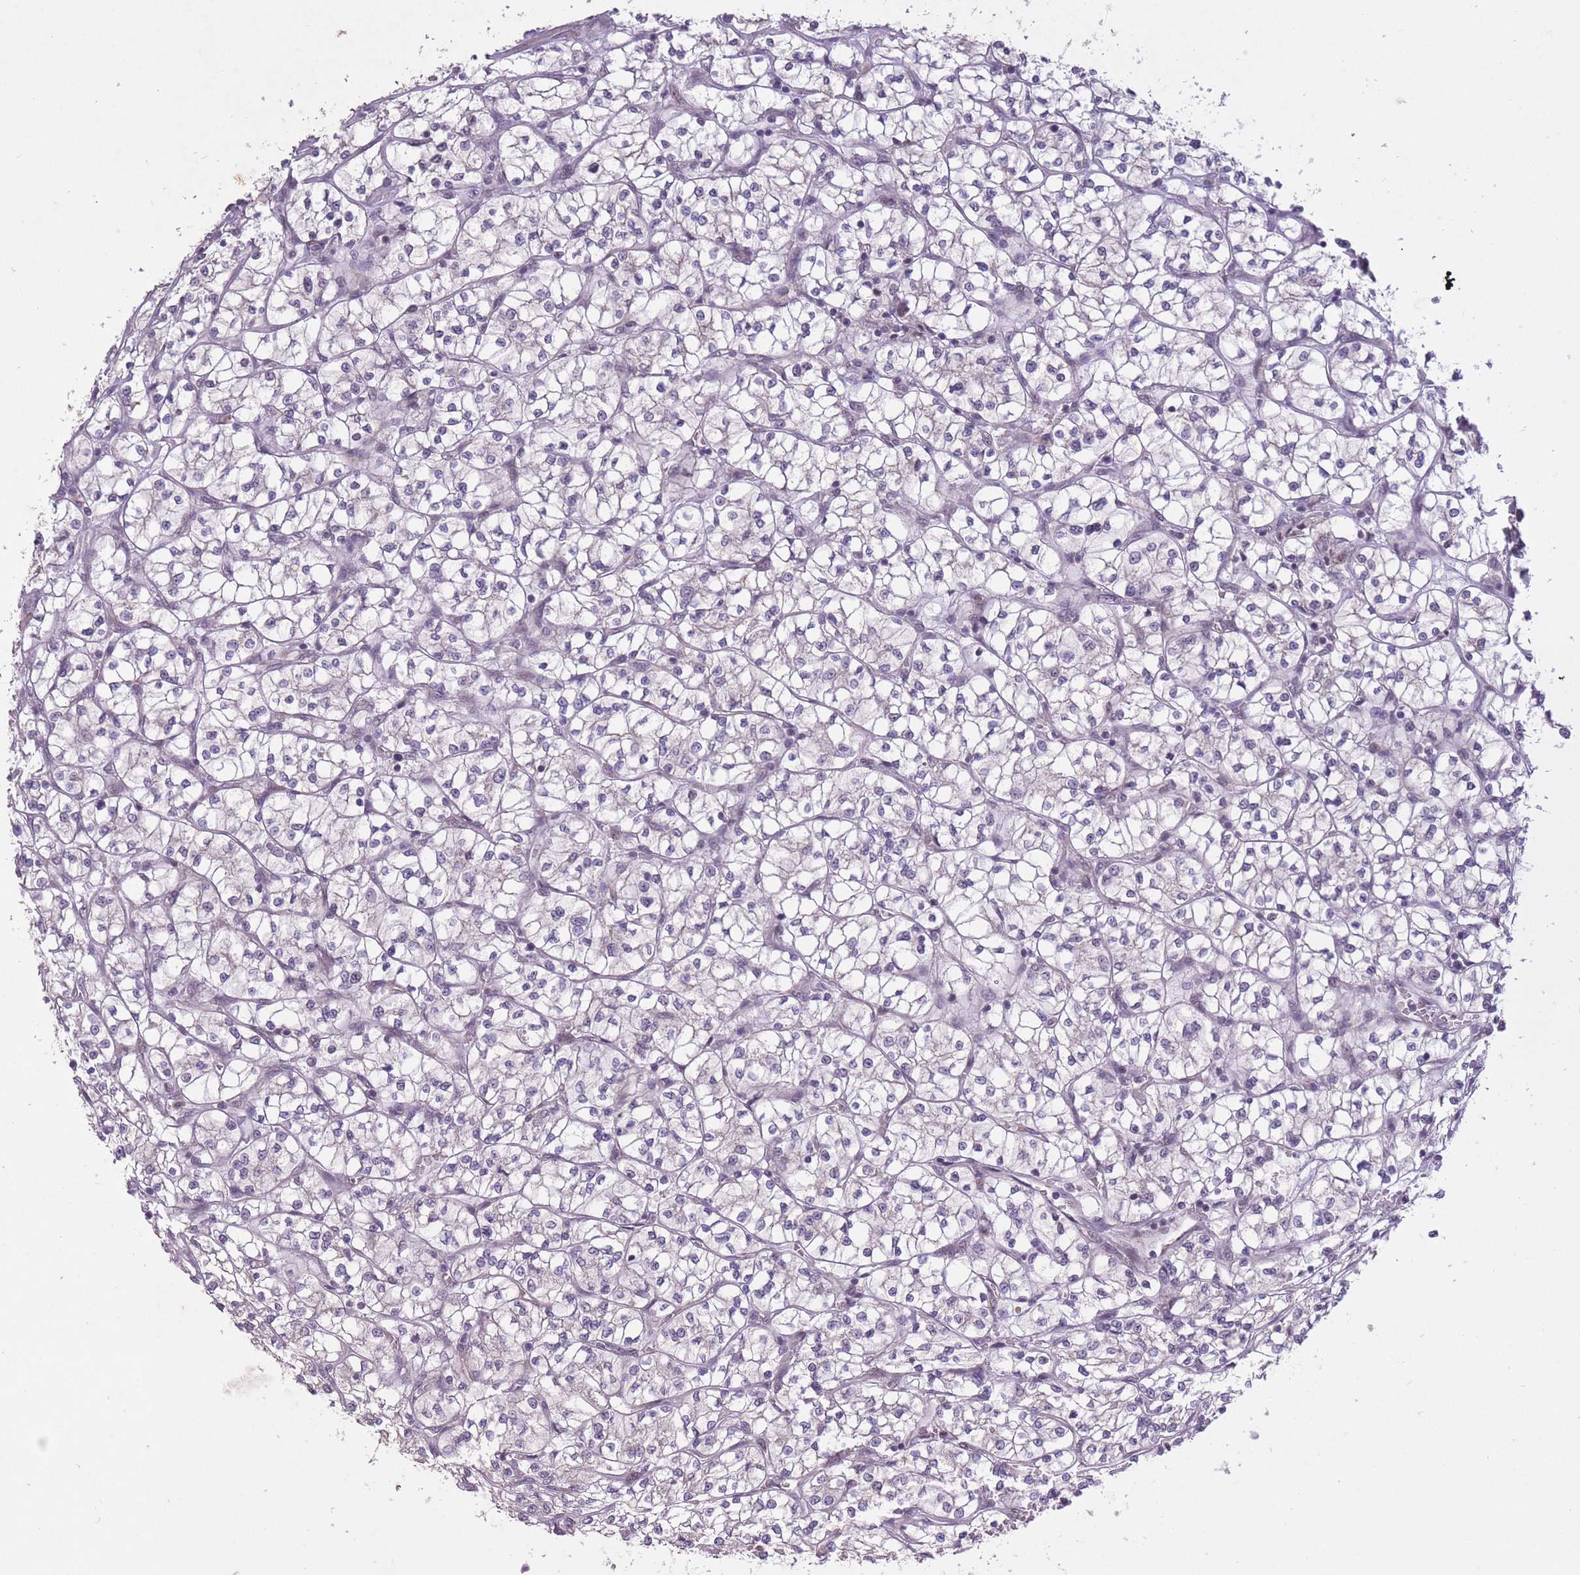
{"staining": {"intensity": "negative", "quantity": "none", "location": "none"}, "tissue": "renal cancer", "cell_type": "Tumor cells", "image_type": "cancer", "snomed": [{"axis": "morphology", "description": "Adenocarcinoma, NOS"}, {"axis": "topography", "description": "Kidney"}], "caption": "Immunohistochemical staining of adenocarcinoma (renal) reveals no significant positivity in tumor cells. (Brightfield microscopy of DAB (3,3'-diaminobenzidine) immunohistochemistry (IHC) at high magnification).", "gene": "CBX6", "patient": {"sex": "female", "age": 64}}